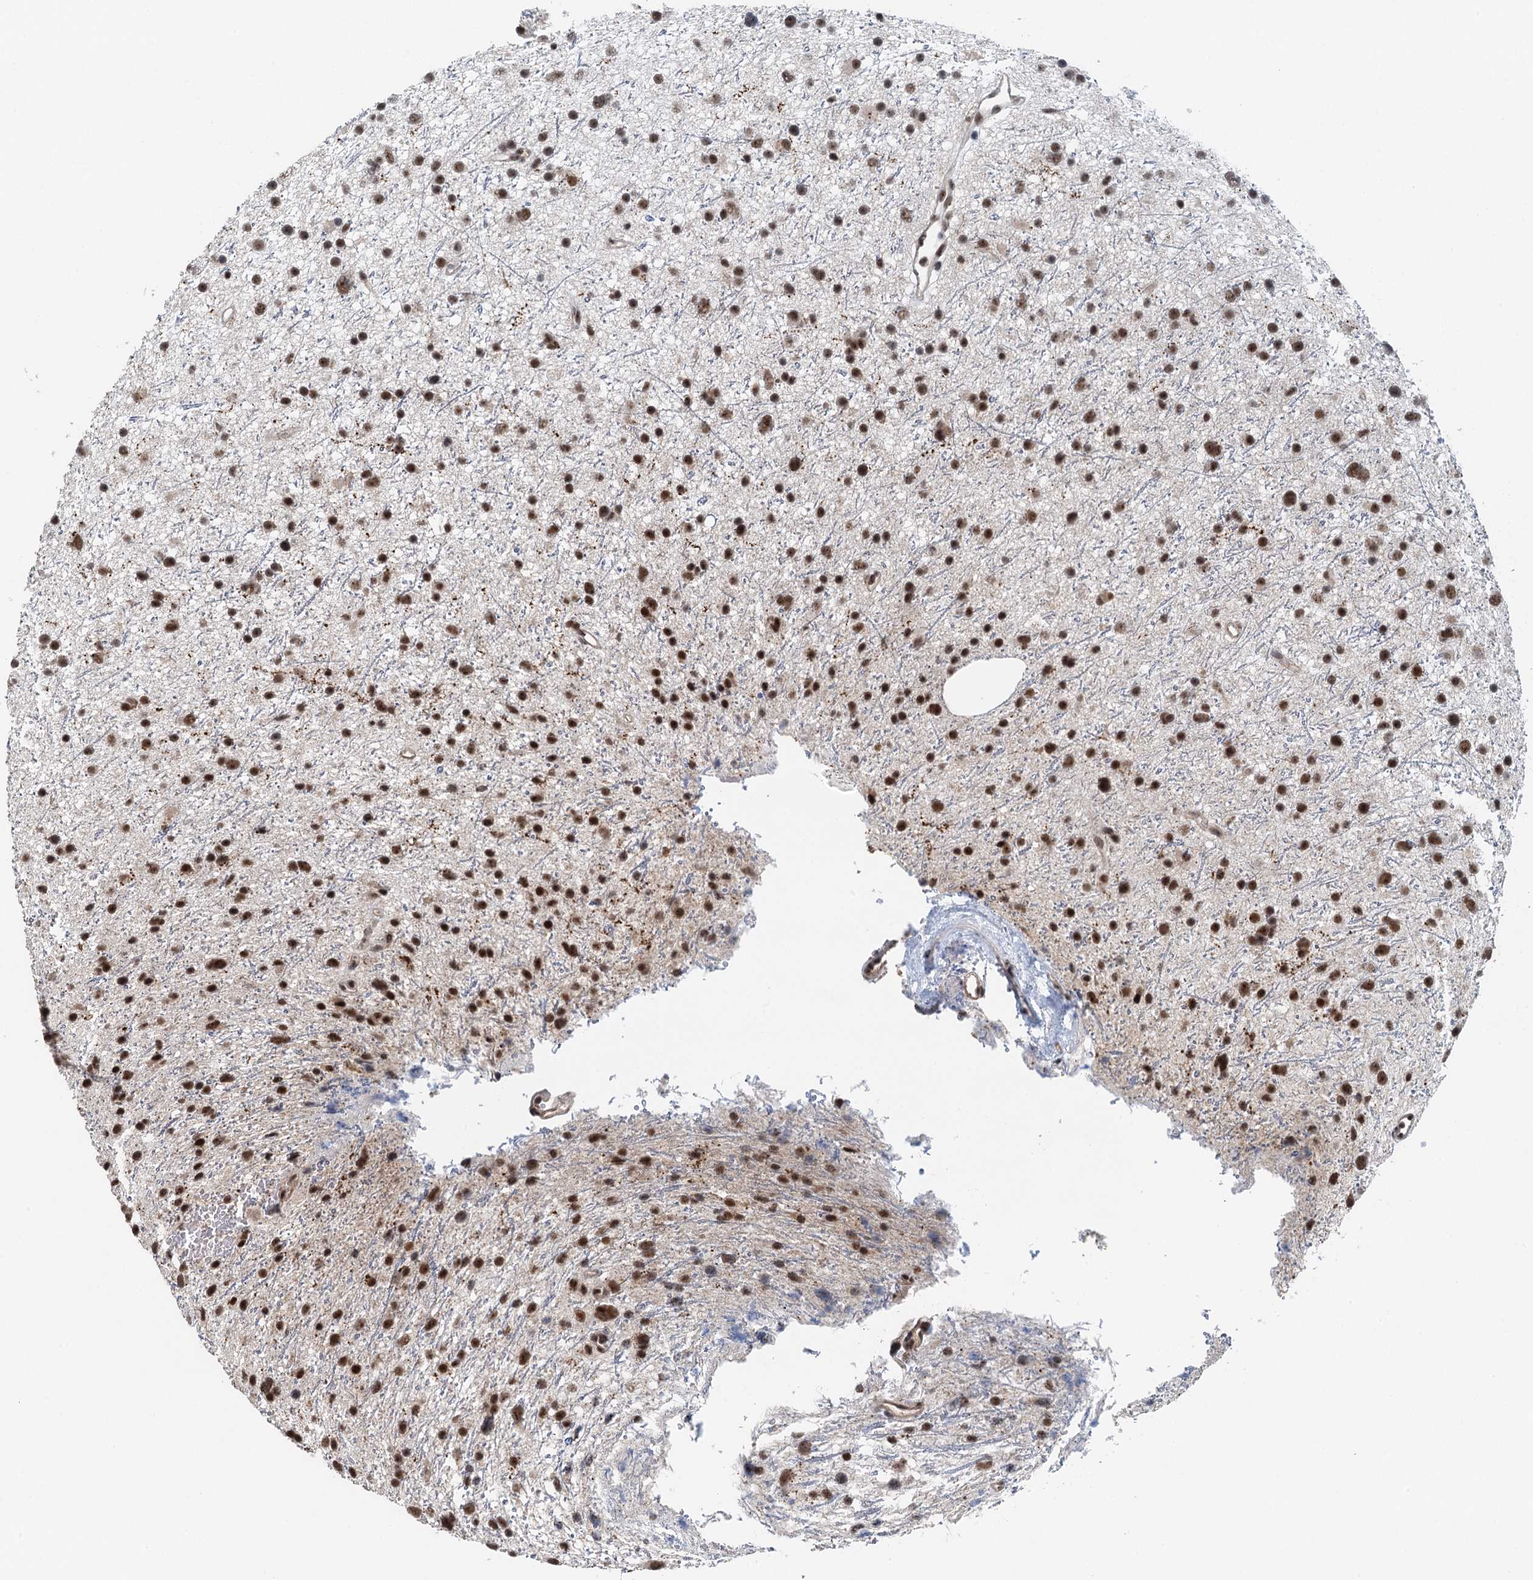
{"staining": {"intensity": "strong", "quantity": ">75%", "location": "nuclear"}, "tissue": "glioma", "cell_type": "Tumor cells", "image_type": "cancer", "snomed": [{"axis": "morphology", "description": "Glioma, malignant, Low grade"}, {"axis": "topography", "description": "Cerebral cortex"}], "caption": "Low-grade glioma (malignant) stained with IHC reveals strong nuclear positivity in approximately >75% of tumor cells.", "gene": "MTA3", "patient": {"sex": "female", "age": 39}}